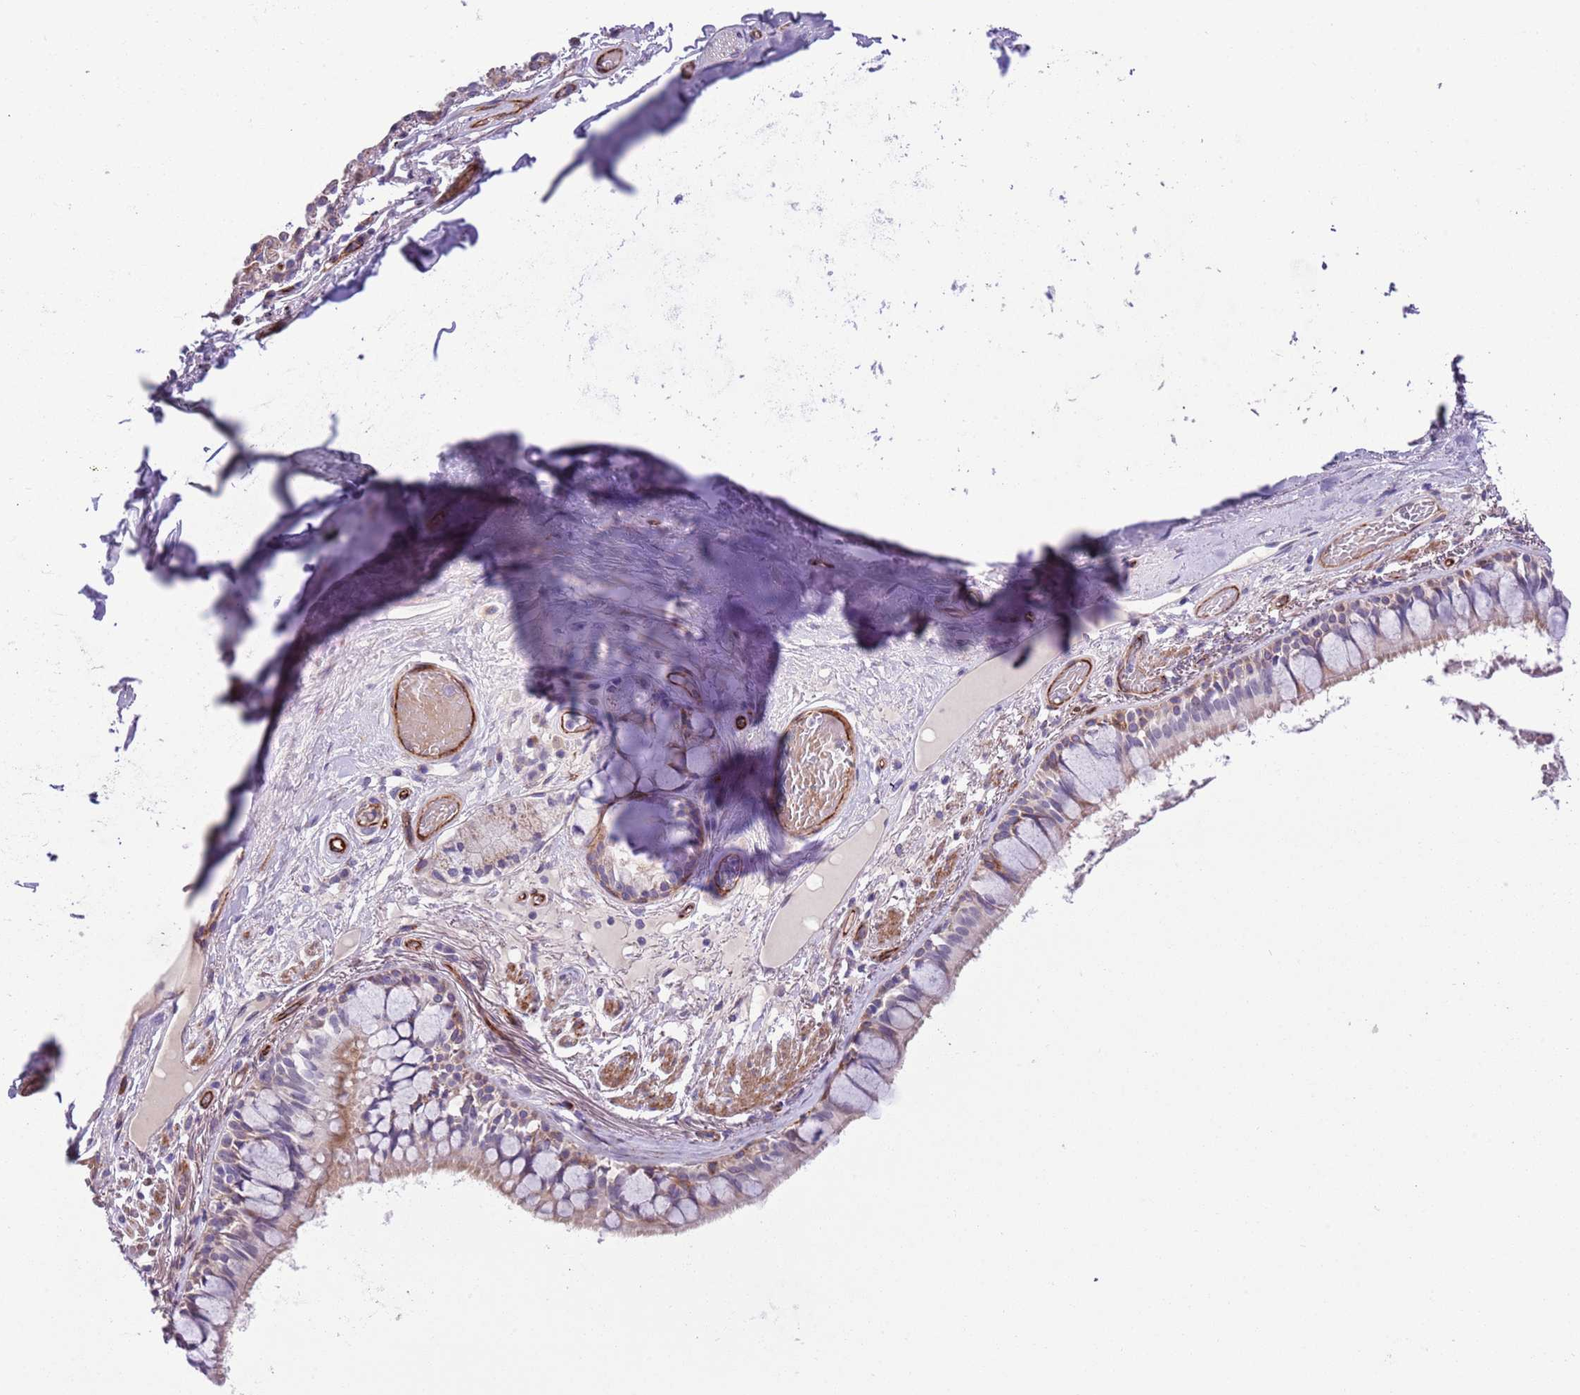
{"staining": {"intensity": "moderate", "quantity": "25%-75%", "location": "cytoplasmic/membranous"}, "tissue": "bronchus", "cell_type": "Respiratory epithelial cells", "image_type": "normal", "snomed": [{"axis": "morphology", "description": "Normal tissue, NOS"}, {"axis": "topography", "description": "Bronchus"}], "caption": "The image demonstrates staining of unremarkable bronchus, revealing moderate cytoplasmic/membranous protein positivity (brown color) within respiratory epithelial cells.", "gene": "MRPL32", "patient": {"sex": "male", "age": 70}}